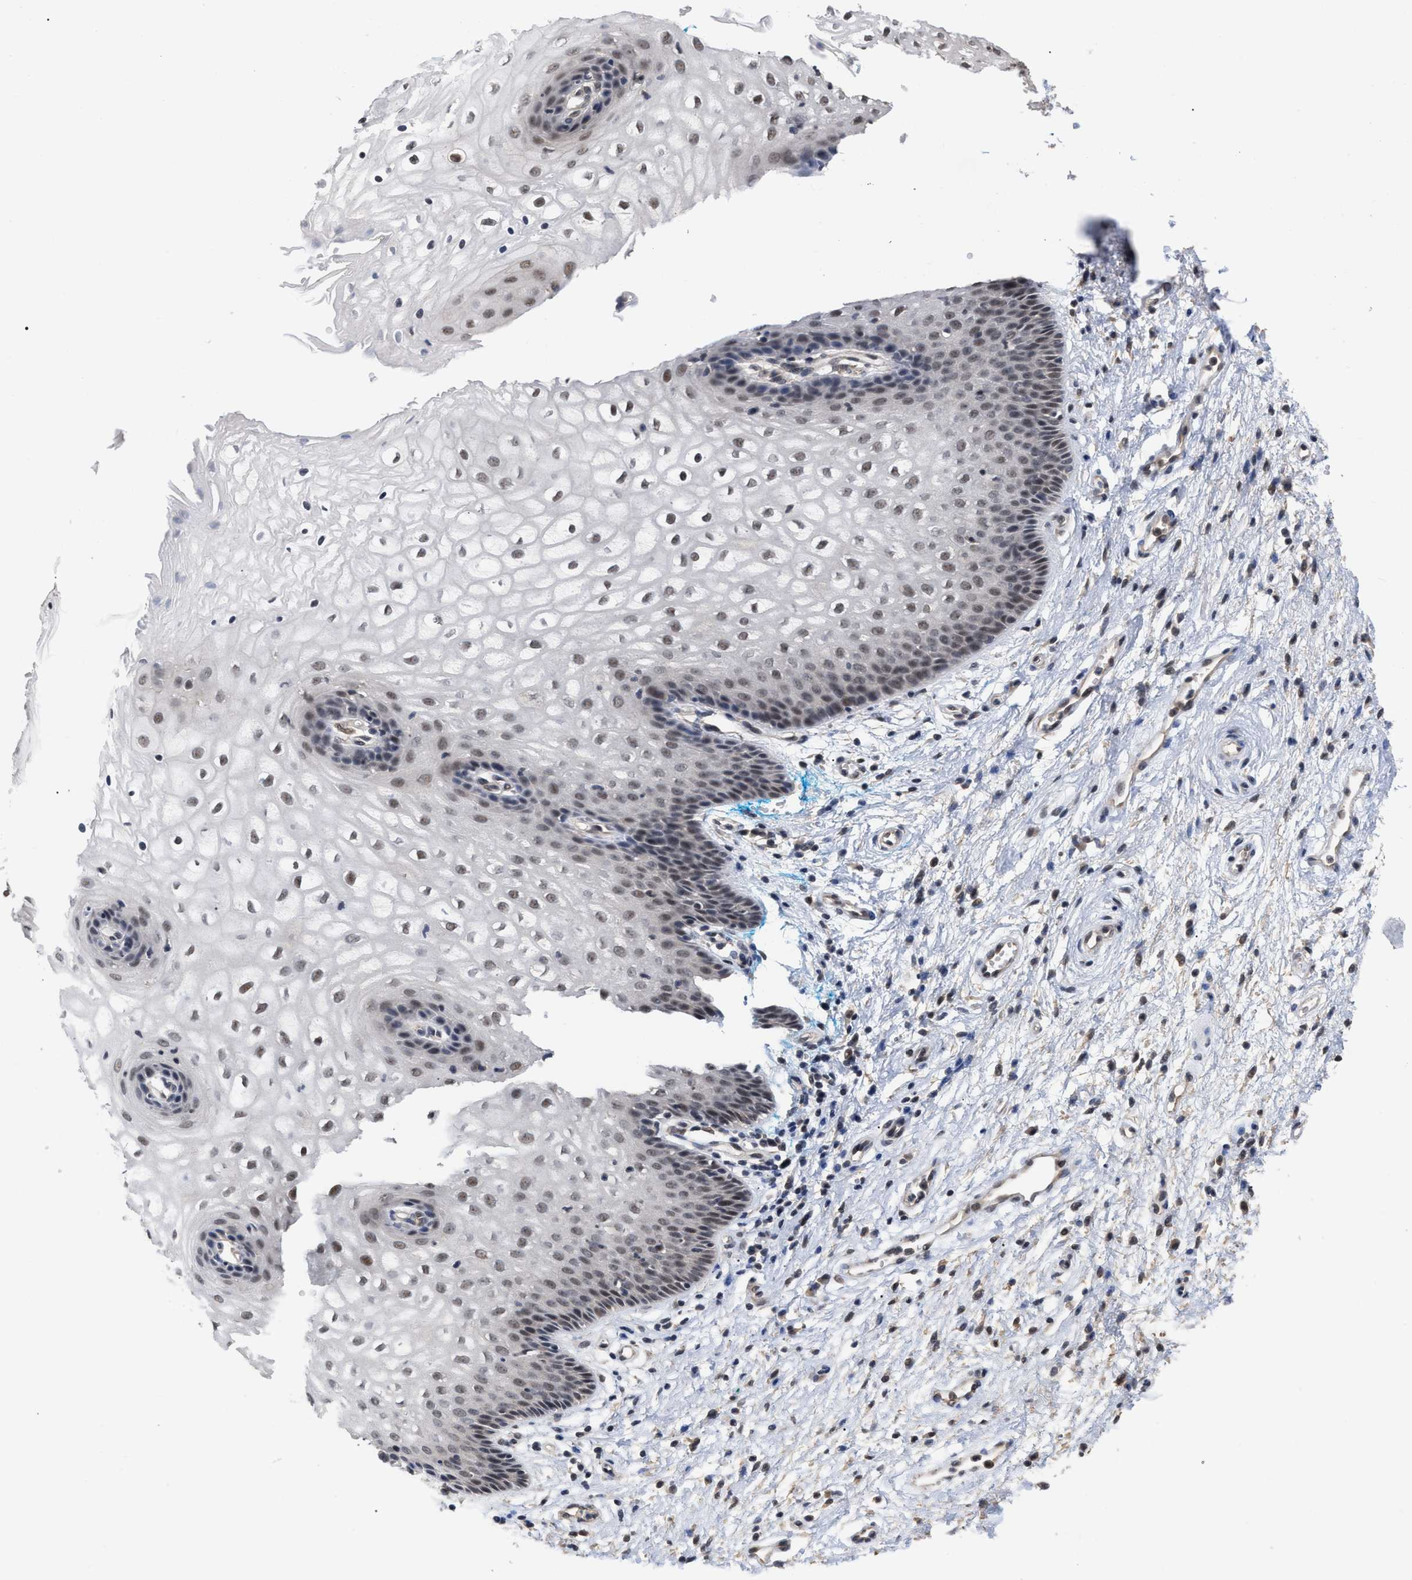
{"staining": {"intensity": "moderate", "quantity": ">75%", "location": "nuclear"}, "tissue": "vagina", "cell_type": "Squamous epithelial cells", "image_type": "normal", "snomed": [{"axis": "morphology", "description": "Normal tissue, NOS"}, {"axis": "topography", "description": "Vagina"}], "caption": "Protein analysis of benign vagina exhibits moderate nuclear staining in approximately >75% of squamous epithelial cells.", "gene": "JAZF1", "patient": {"sex": "female", "age": 34}}